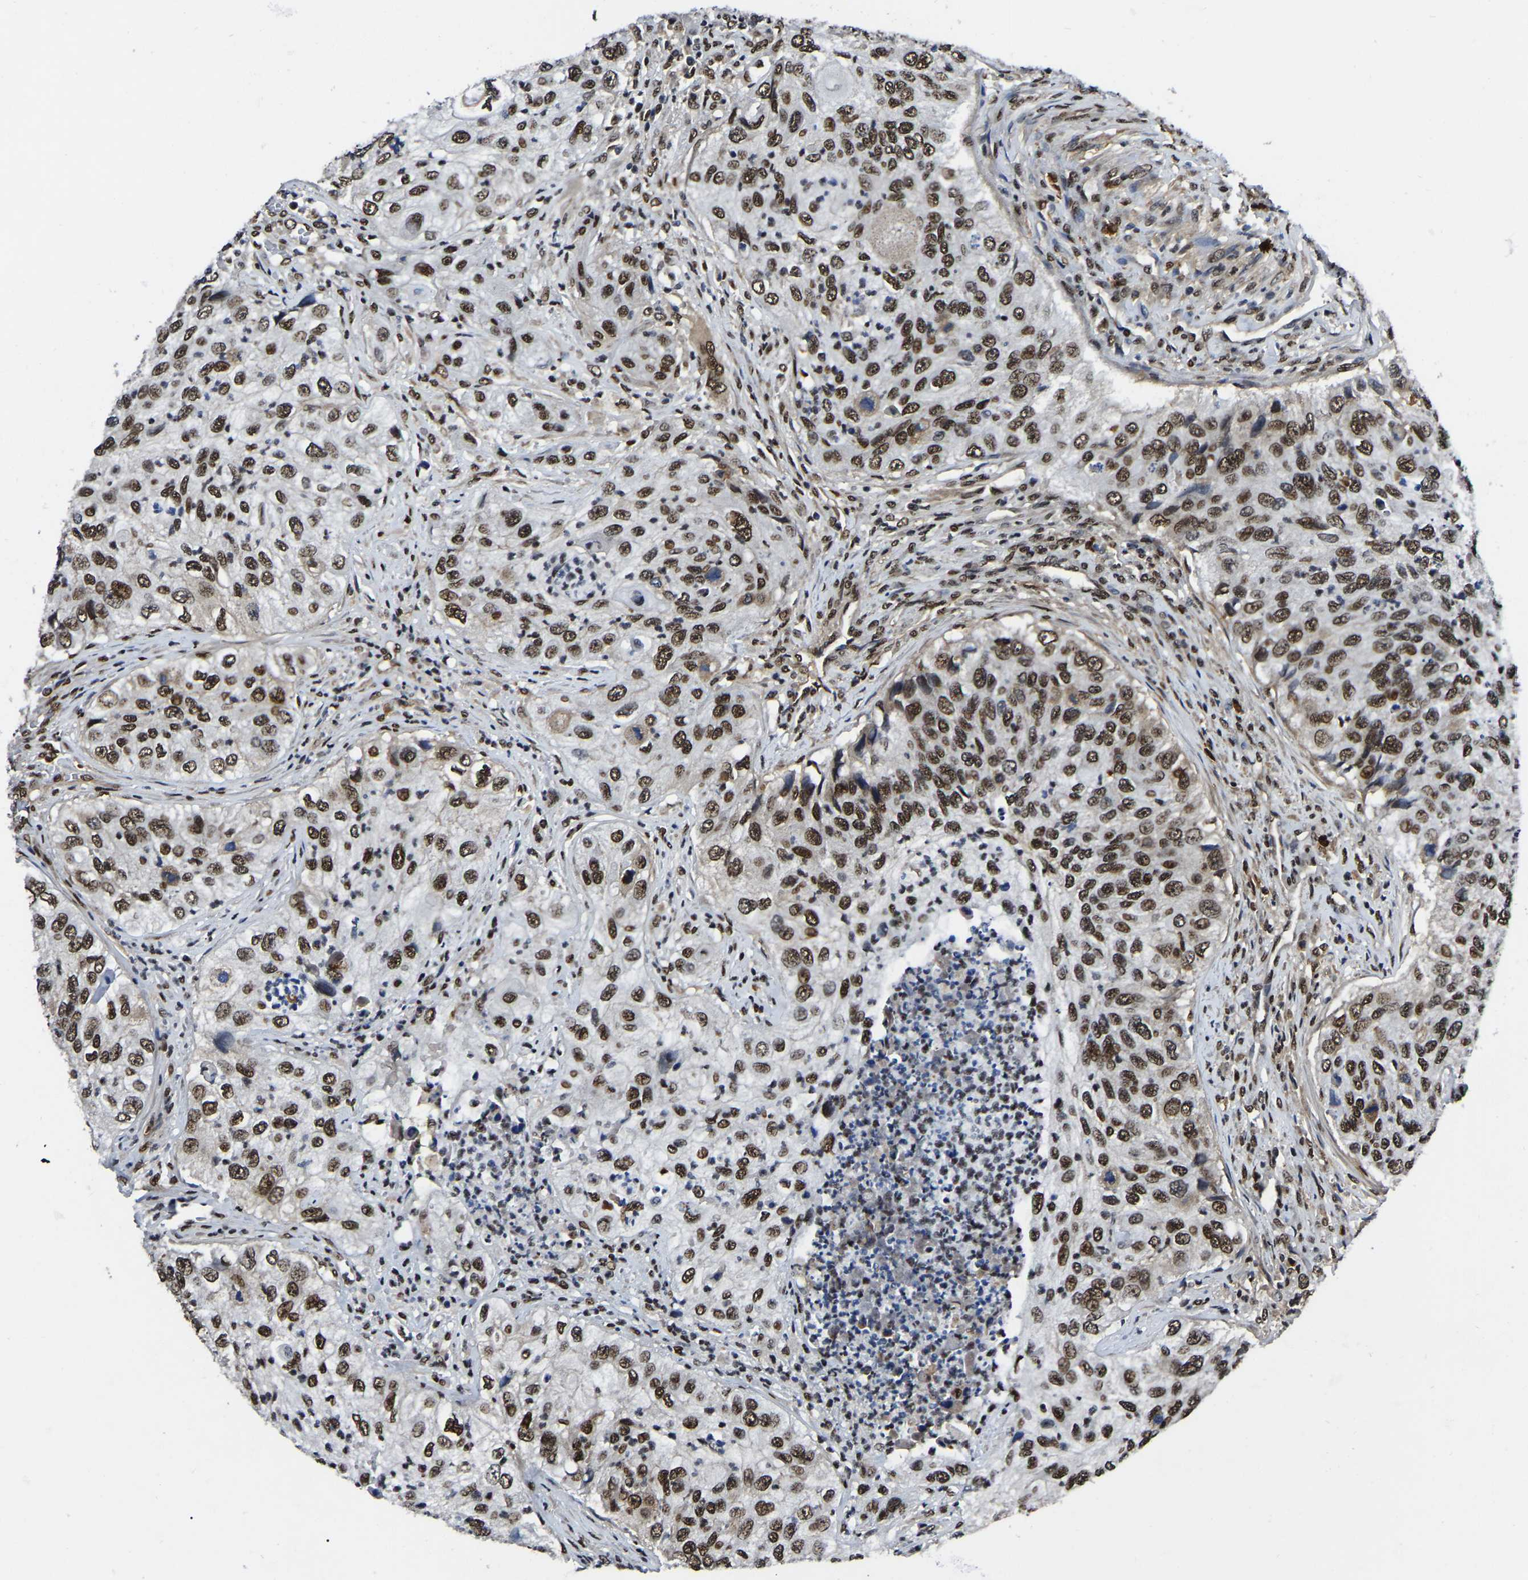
{"staining": {"intensity": "strong", "quantity": ">75%", "location": "nuclear"}, "tissue": "urothelial cancer", "cell_type": "Tumor cells", "image_type": "cancer", "snomed": [{"axis": "morphology", "description": "Urothelial carcinoma, High grade"}, {"axis": "topography", "description": "Urinary bladder"}], "caption": "Human urothelial cancer stained for a protein (brown) demonstrates strong nuclear positive staining in approximately >75% of tumor cells.", "gene": "TRIM35", "patient": {"sex": "female", "age": 60}}